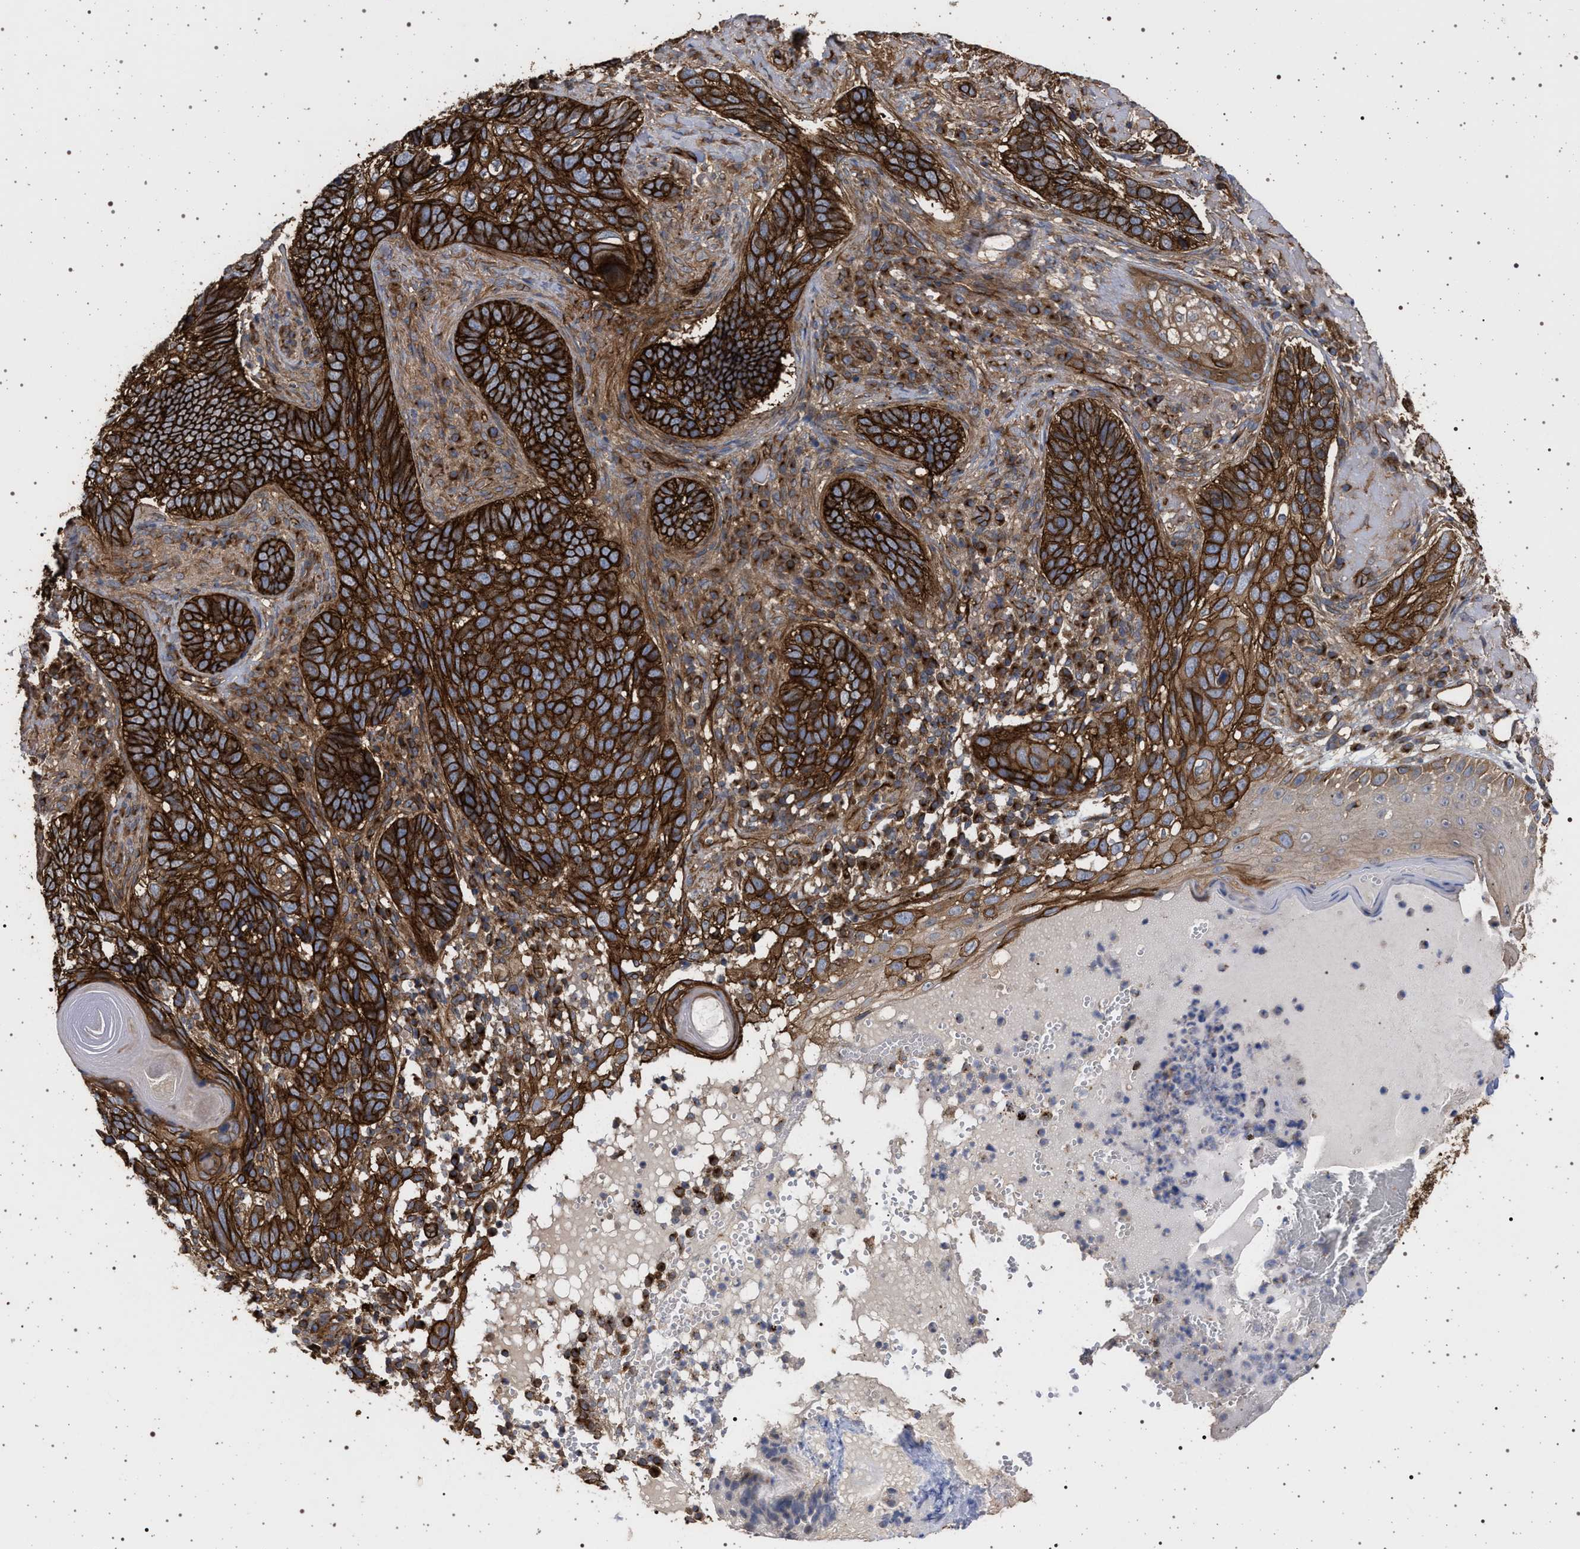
{"staining": {"intensity": "strong", "quantity": ">75%", "location": "cytoplasmic/membranous"}, "tissue": "skin cancer", "cell_type": "Tumor cells", "image_type": "cancer", "snomed": [{"axis": "morphology", "description": "Basal cell carcinoma"}, {"axis": "topography", "description": "Skin"}], "caption": "The image shows immunohistochemical staining of skin basal cell carcinoma. There is strong cytoplasmic/membranous positivity is present in about >75% of tumor cells.", "gene": "IFT20", "patient": {"sex": "female", "age": 89}}